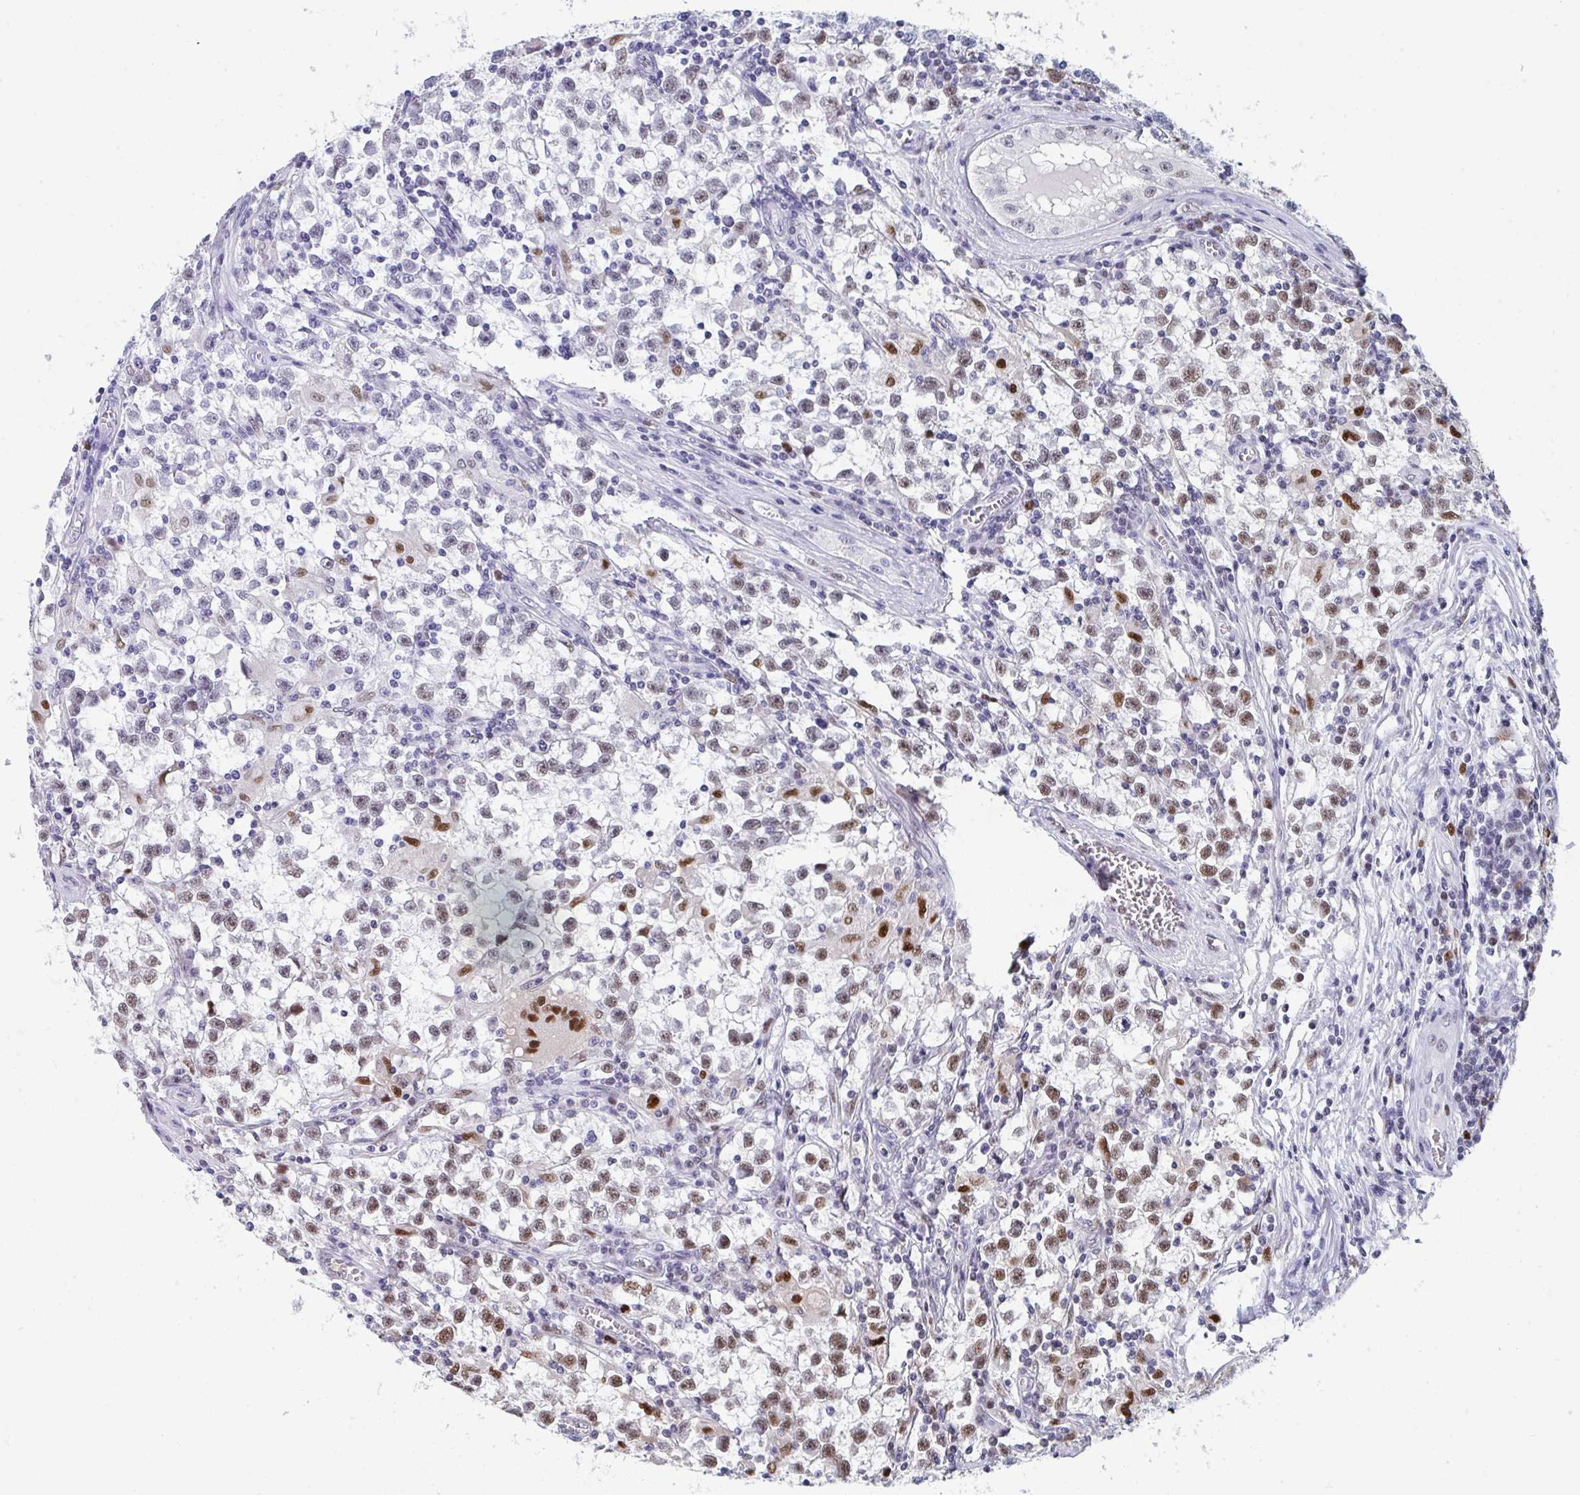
{"staining": {"intensity": "moderate", "quantity": "25%-75%", "location": "nuclear"}, "tissue": "testis cancer", "cell_type": "Tumor cells", "image_type": "cancer", "snomed": [{"axis": "morphology", "description": "Seminoma, NOS"}, {"axis": "topography", "description": "Testis"}], "caption": "Human testis cancer (seminoma) stained for a protein (brown) exhibits moderate nuclear positive expression in about 25%-75% of tumor cells.", "gene": "JDP2", "patient": {"sex": "male", "age": 31}}